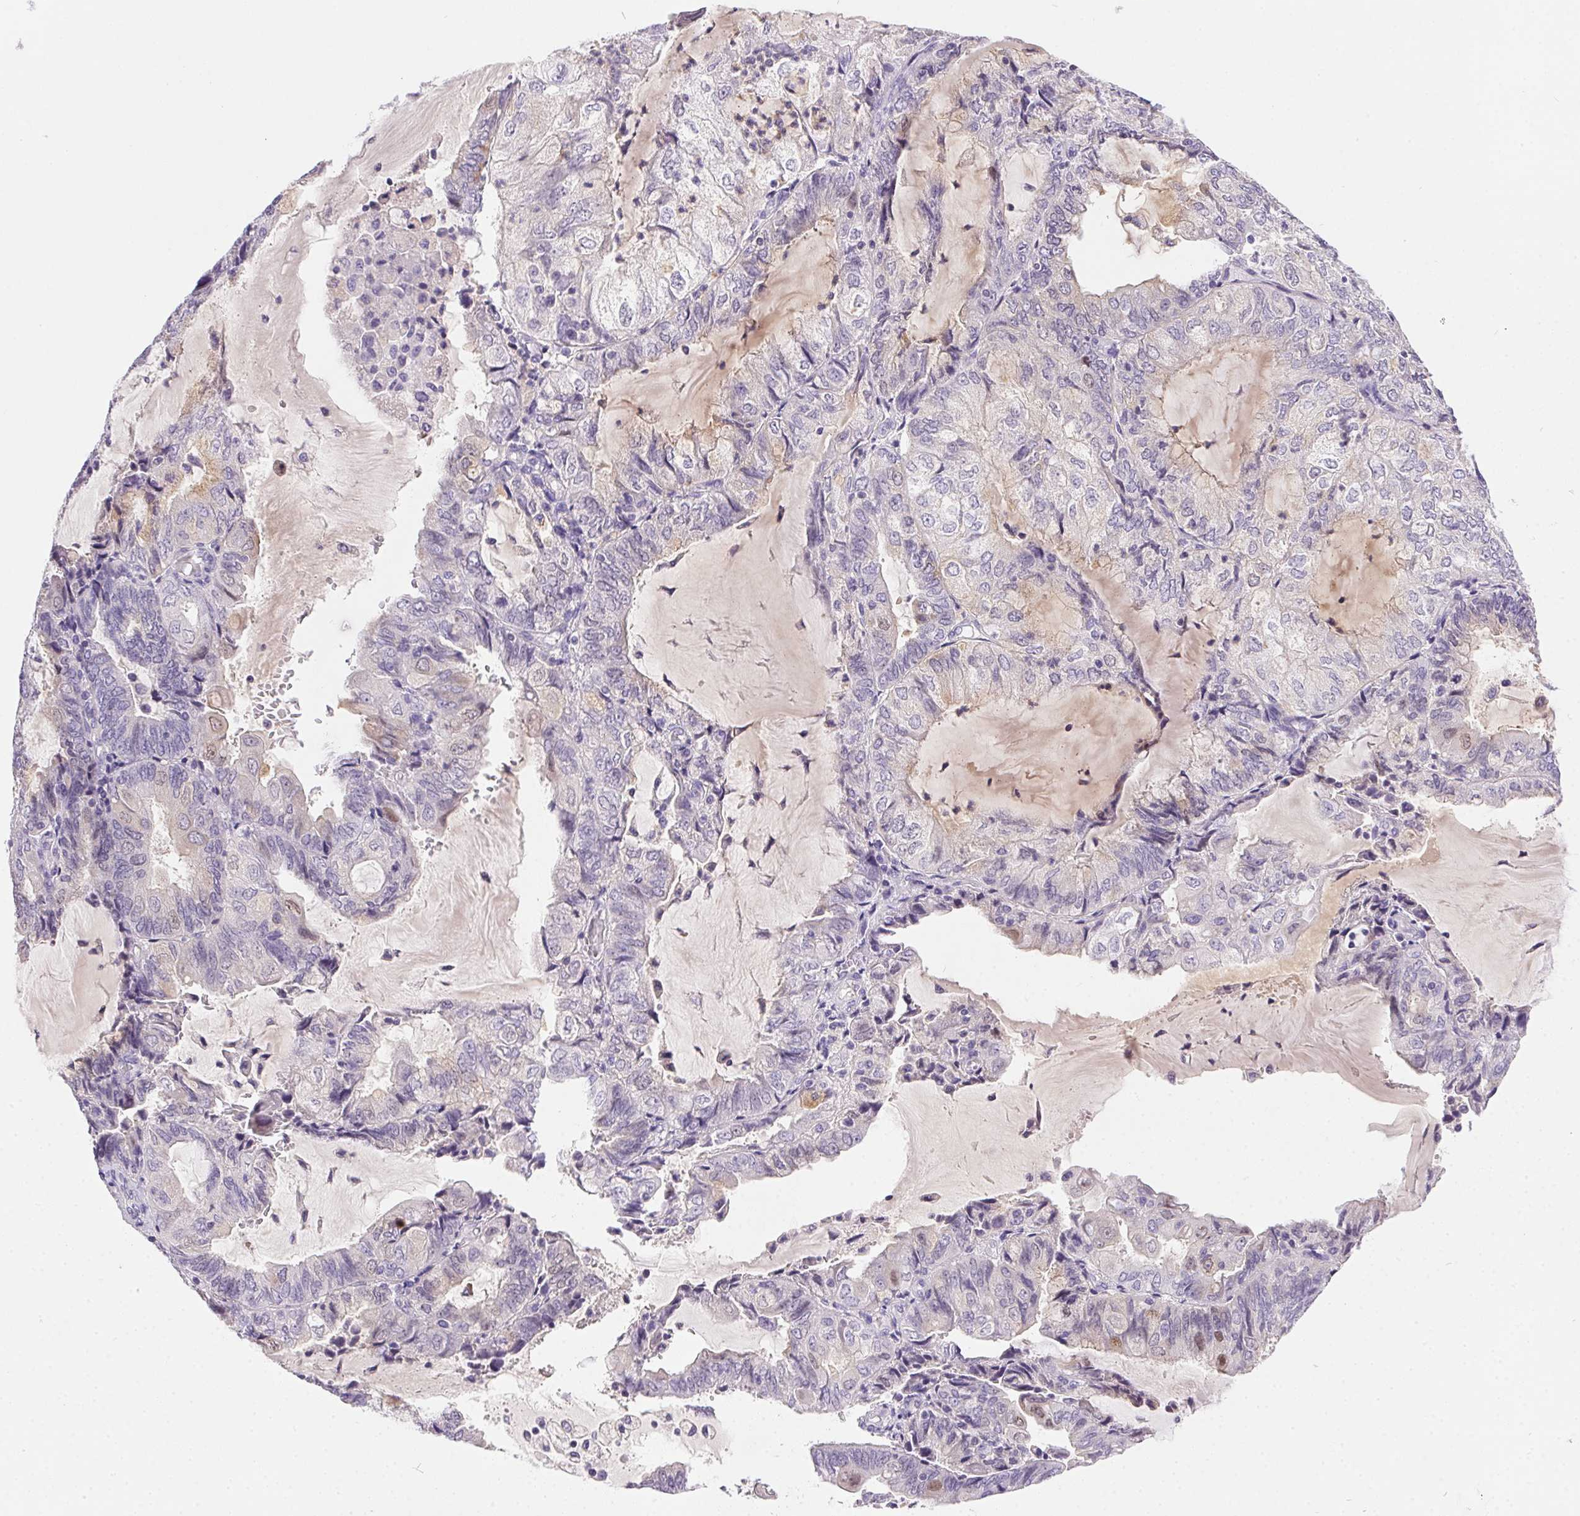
{"staining": {"intensity": "negative", "quantity": "none", "location": "none"}, "tissue": "endometrial cancer", "cell_type": "Tumor cells", "image_type": "cancer", "snomed": [{"axis": "morphology", "description": "Adenocarcinoma, NOS"}, {"axis": "topography", "description": "Endometrium"}], "caption": "Tumor cells show no significant positivity in endometrial cancer (adenocarcinoma).", "gene": "SSTR4", "patient": {"sex": "female", "age": 81}}